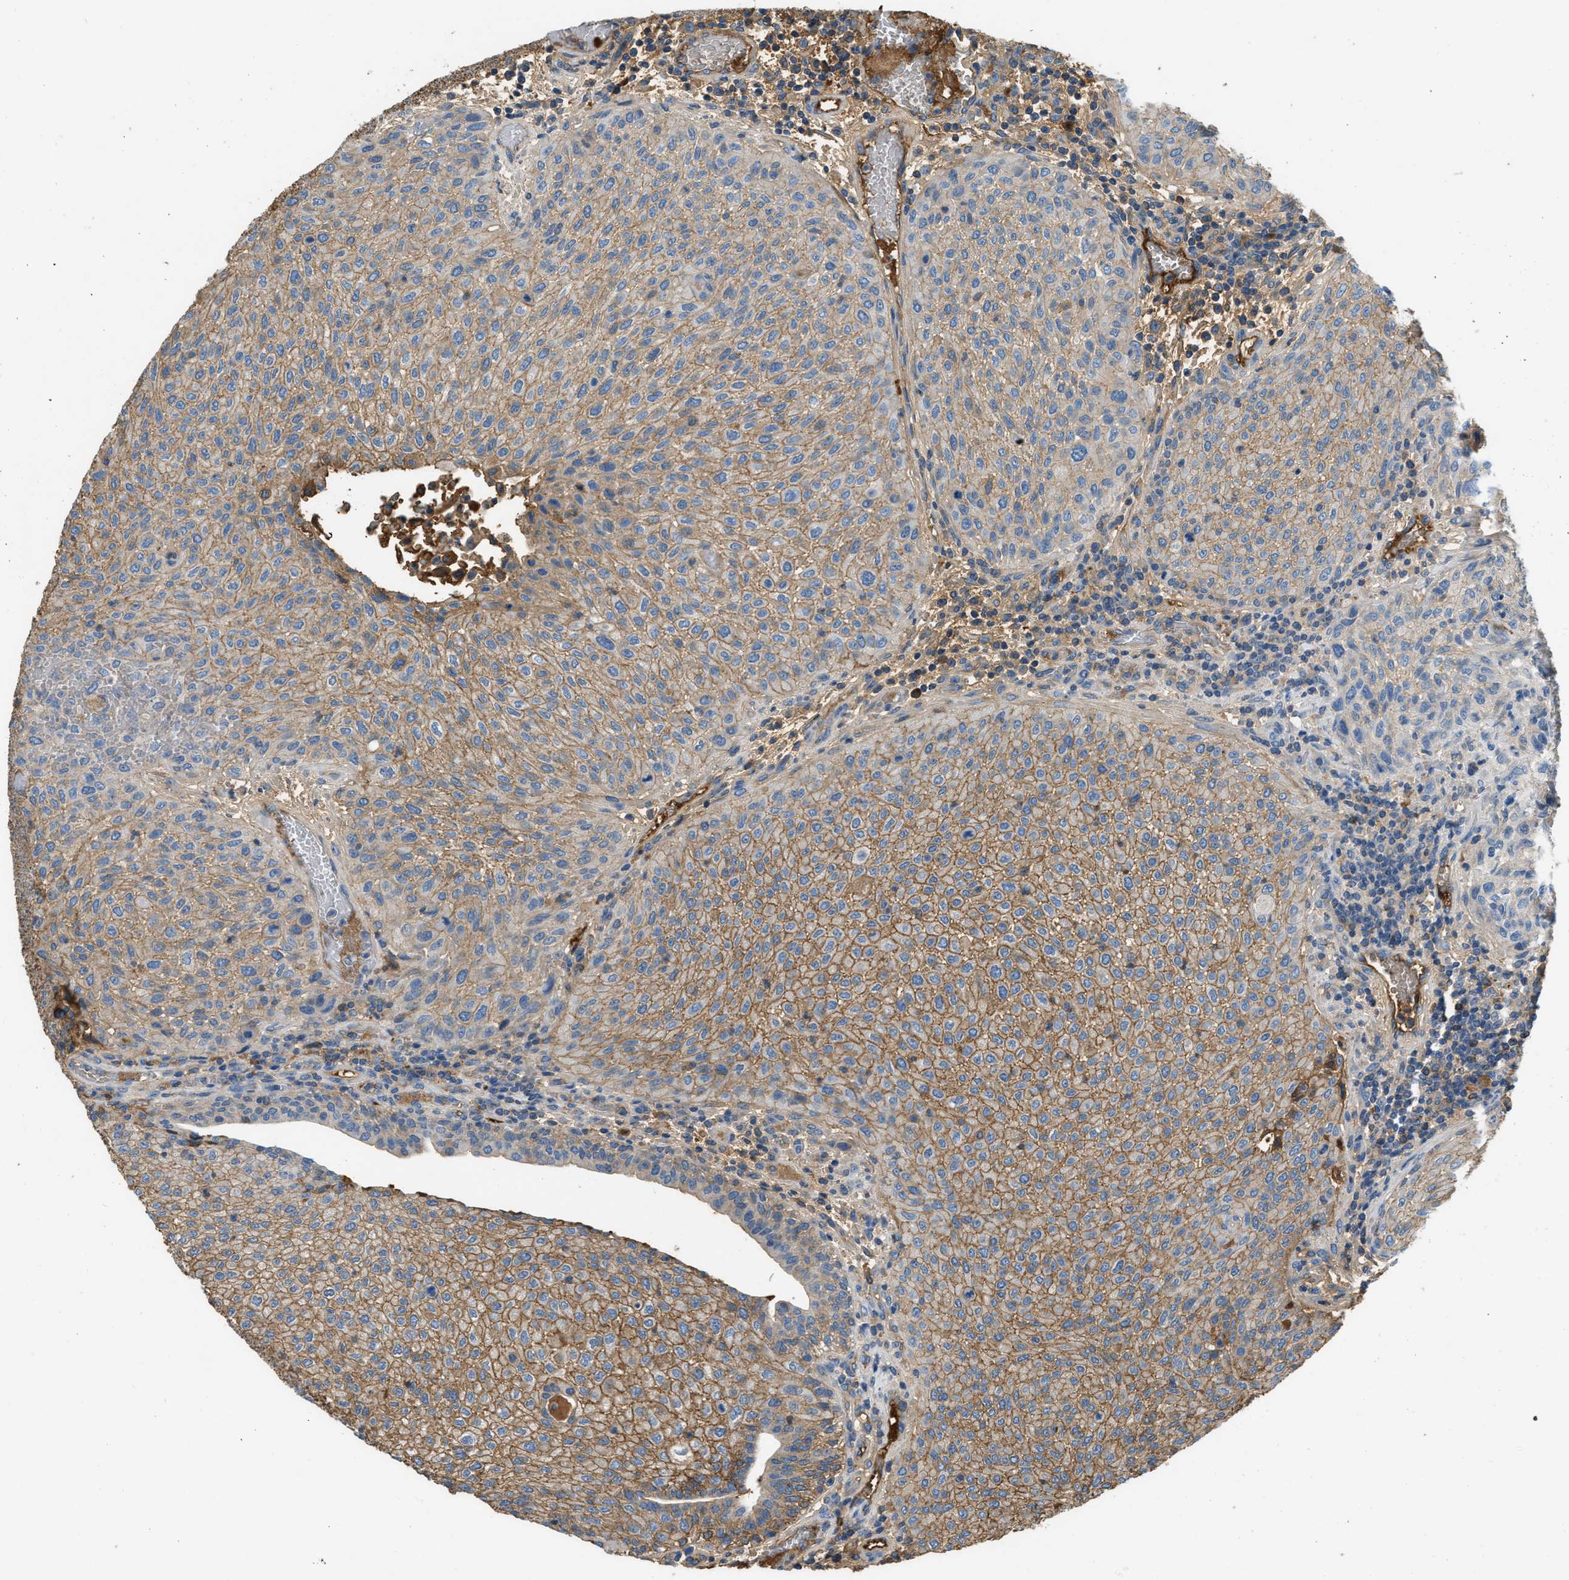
{"staining": {"intensity": "moderate", "quantity": ">75%", "location": "cytoplasmic/membranous"}, "tissue": "urothelial cancer", "cell_type": "Tumor cells", "image_type": "cancer", "snomed": [{"axis": "morphology", "description": "Urothelial carcinoma, Low grade"}, {"axis": "morphology", "description": "Urothelial carcinoma, High grade"}, {"axis": "topography", "description": "Urinary bladder"}], "caption": "This photomicrograph reveals immunohistochemistry (IHC) staining of urothelial carcinoma (low-grade), with medium moderate cytoplasmic/membranous staining in about >75% of tumor cells.", "gene": "STC1", "patient": {"sex": "male", "age": 35}}